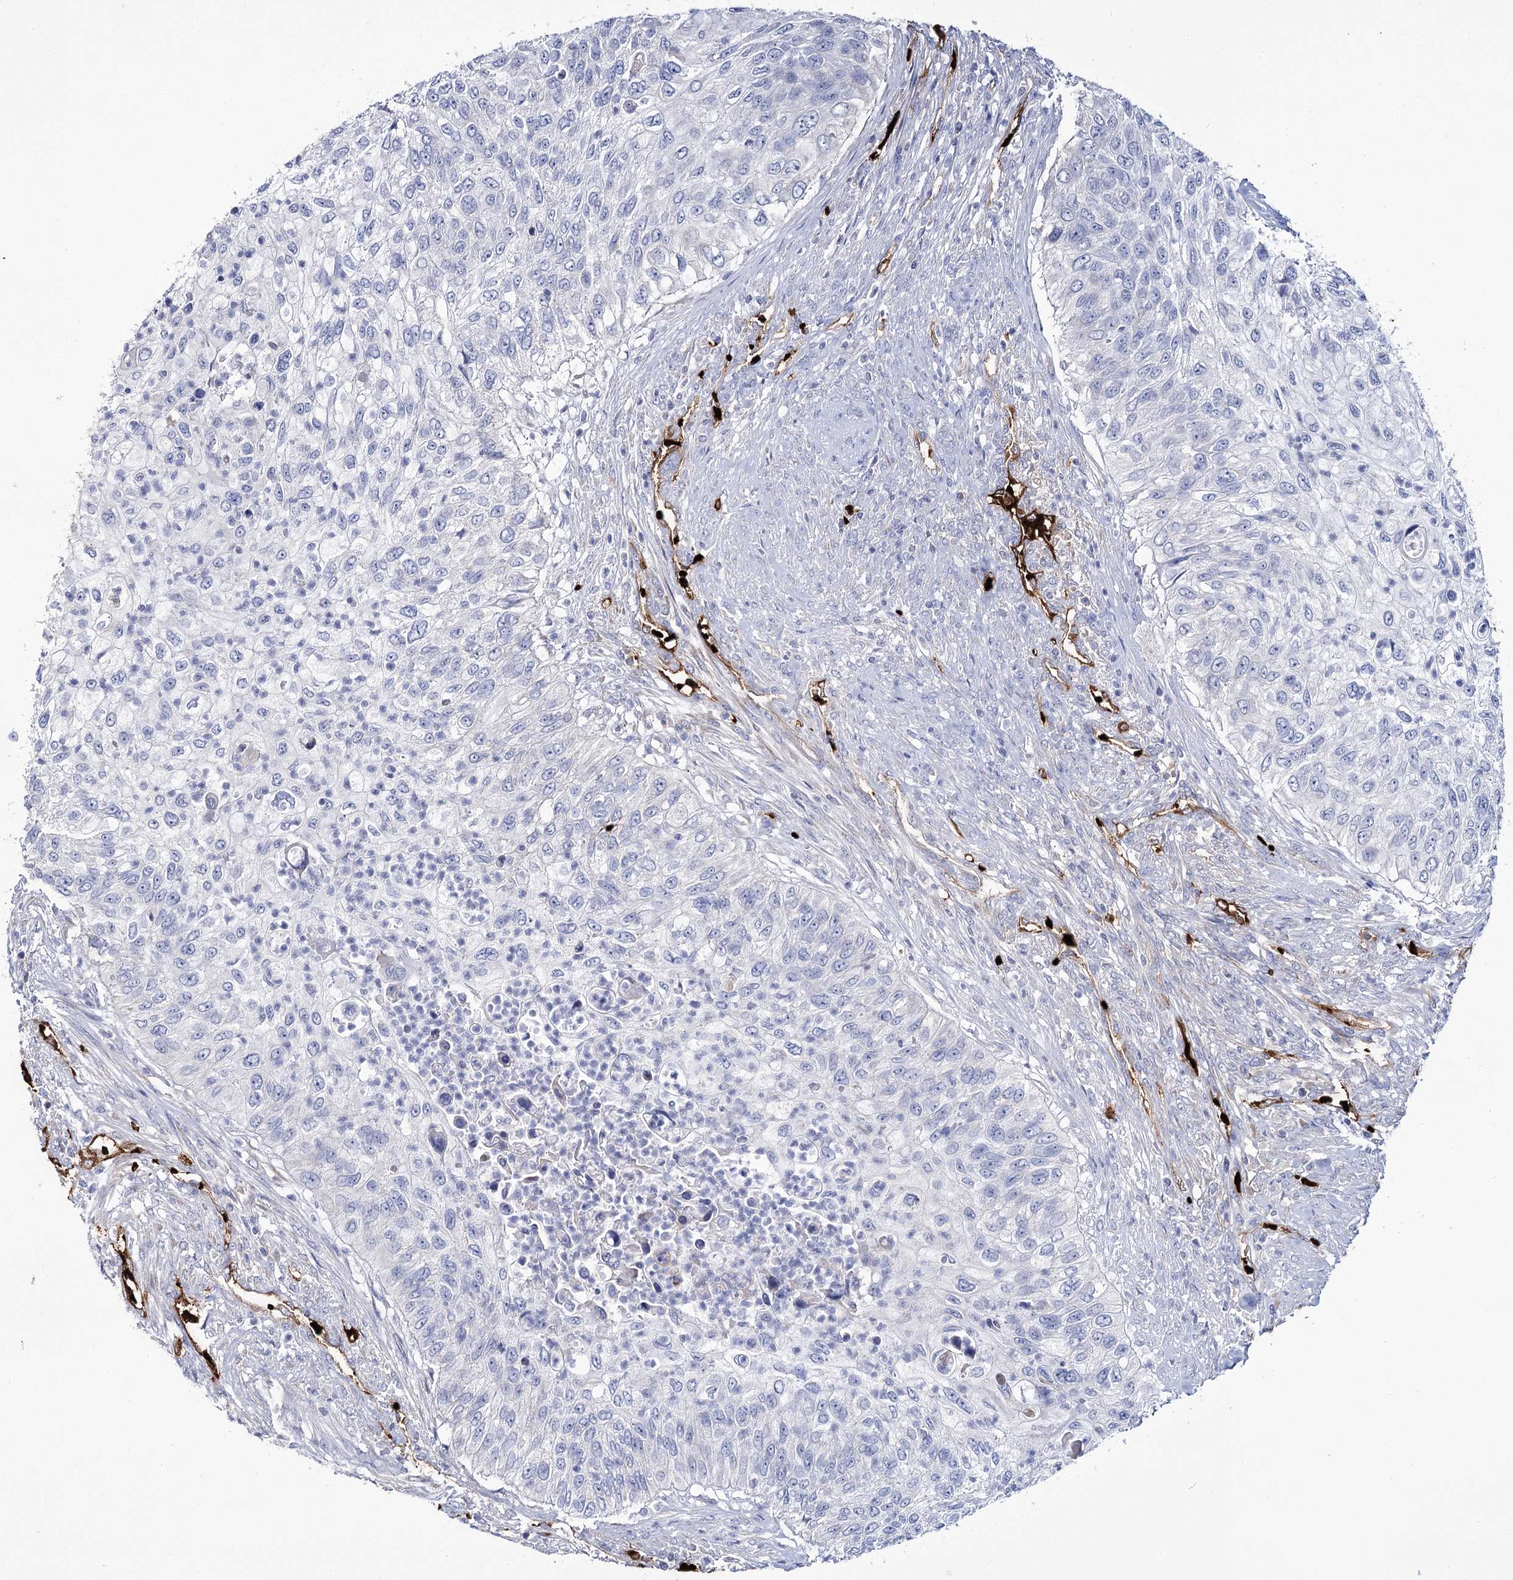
{"staining": {"intensity": "negative", "quantity": "none", "location": "none"}, "tissue": "urothelial cancer", "cell_type": "Tumor cells", "image_type": "cancer", "snomed": [{"axis": "morphology", "description": "Urothelial carcinoma, High grade"}, {"axis": "topography", "description": "Urinary bladder"}], "caption": "An IHC photomicrograph of urothelial cancer is shown. There is no staining in tumor cells of urothelial cancer.", "gene": "GBF1", "patient": {"sex": "female", "age": 60}}